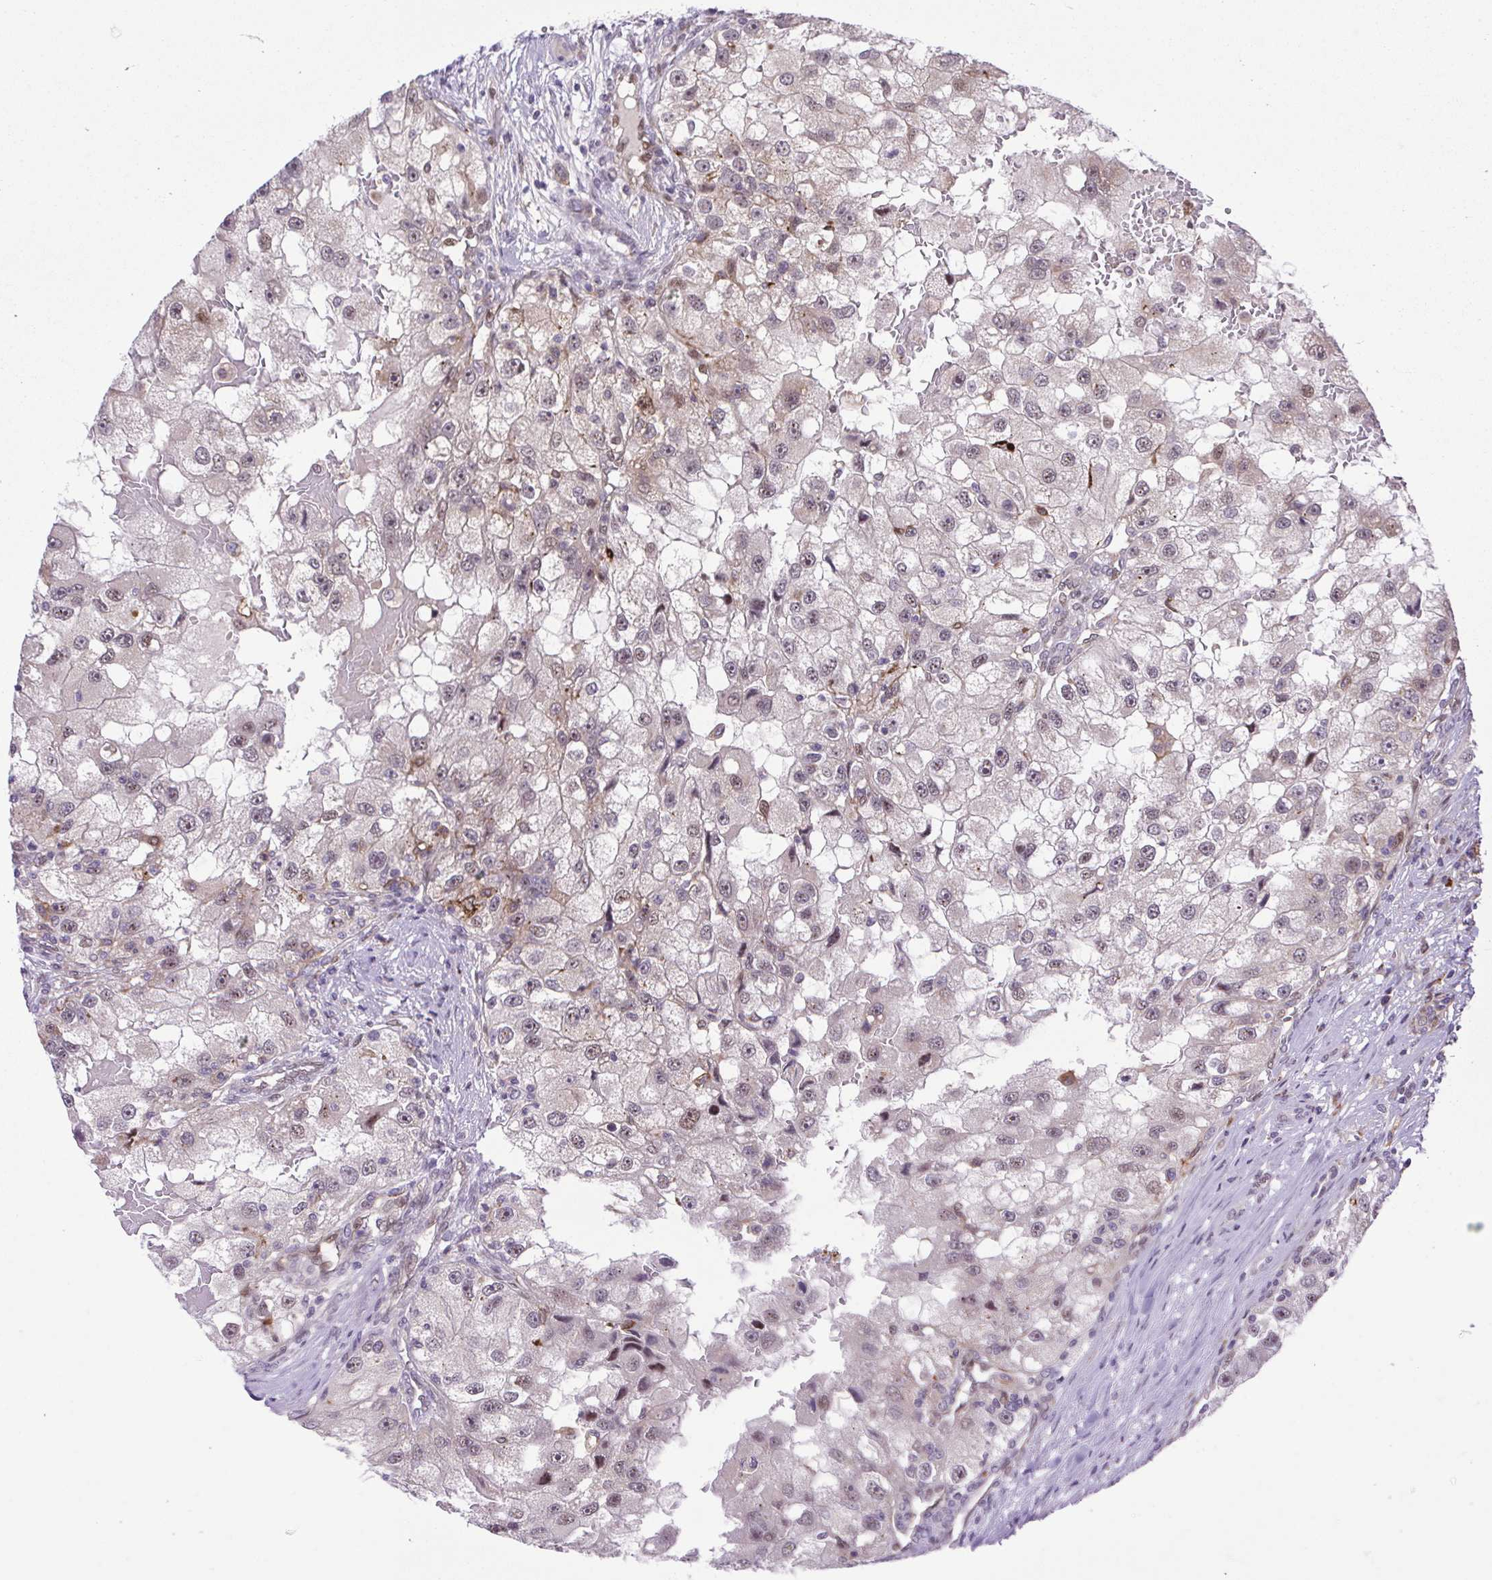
{"staining": {"intensity": "weak", "quantity": "<25%", "location": "cytoplasmic/membranous,nuclear"}, "tissue": "renal cancer", "cell_type": "Tumor cells", "image_type": "cancer", "snomed": [{"axis": "morphology", "description": "Adenocarcinoma, NOS"}, {"axis": "topography", "description": "Kidney"}], "caption": "Immunohistochemical staining of renal cancer demonstrates no significant expression in tumor cells. (Brightfield microscopy of DAB (3,3'-diaminobenzidine) immunohistochemistry (IHC) at high magnification).", "gene": "ERG", "patient": {"sex": "male", "age": 63}}